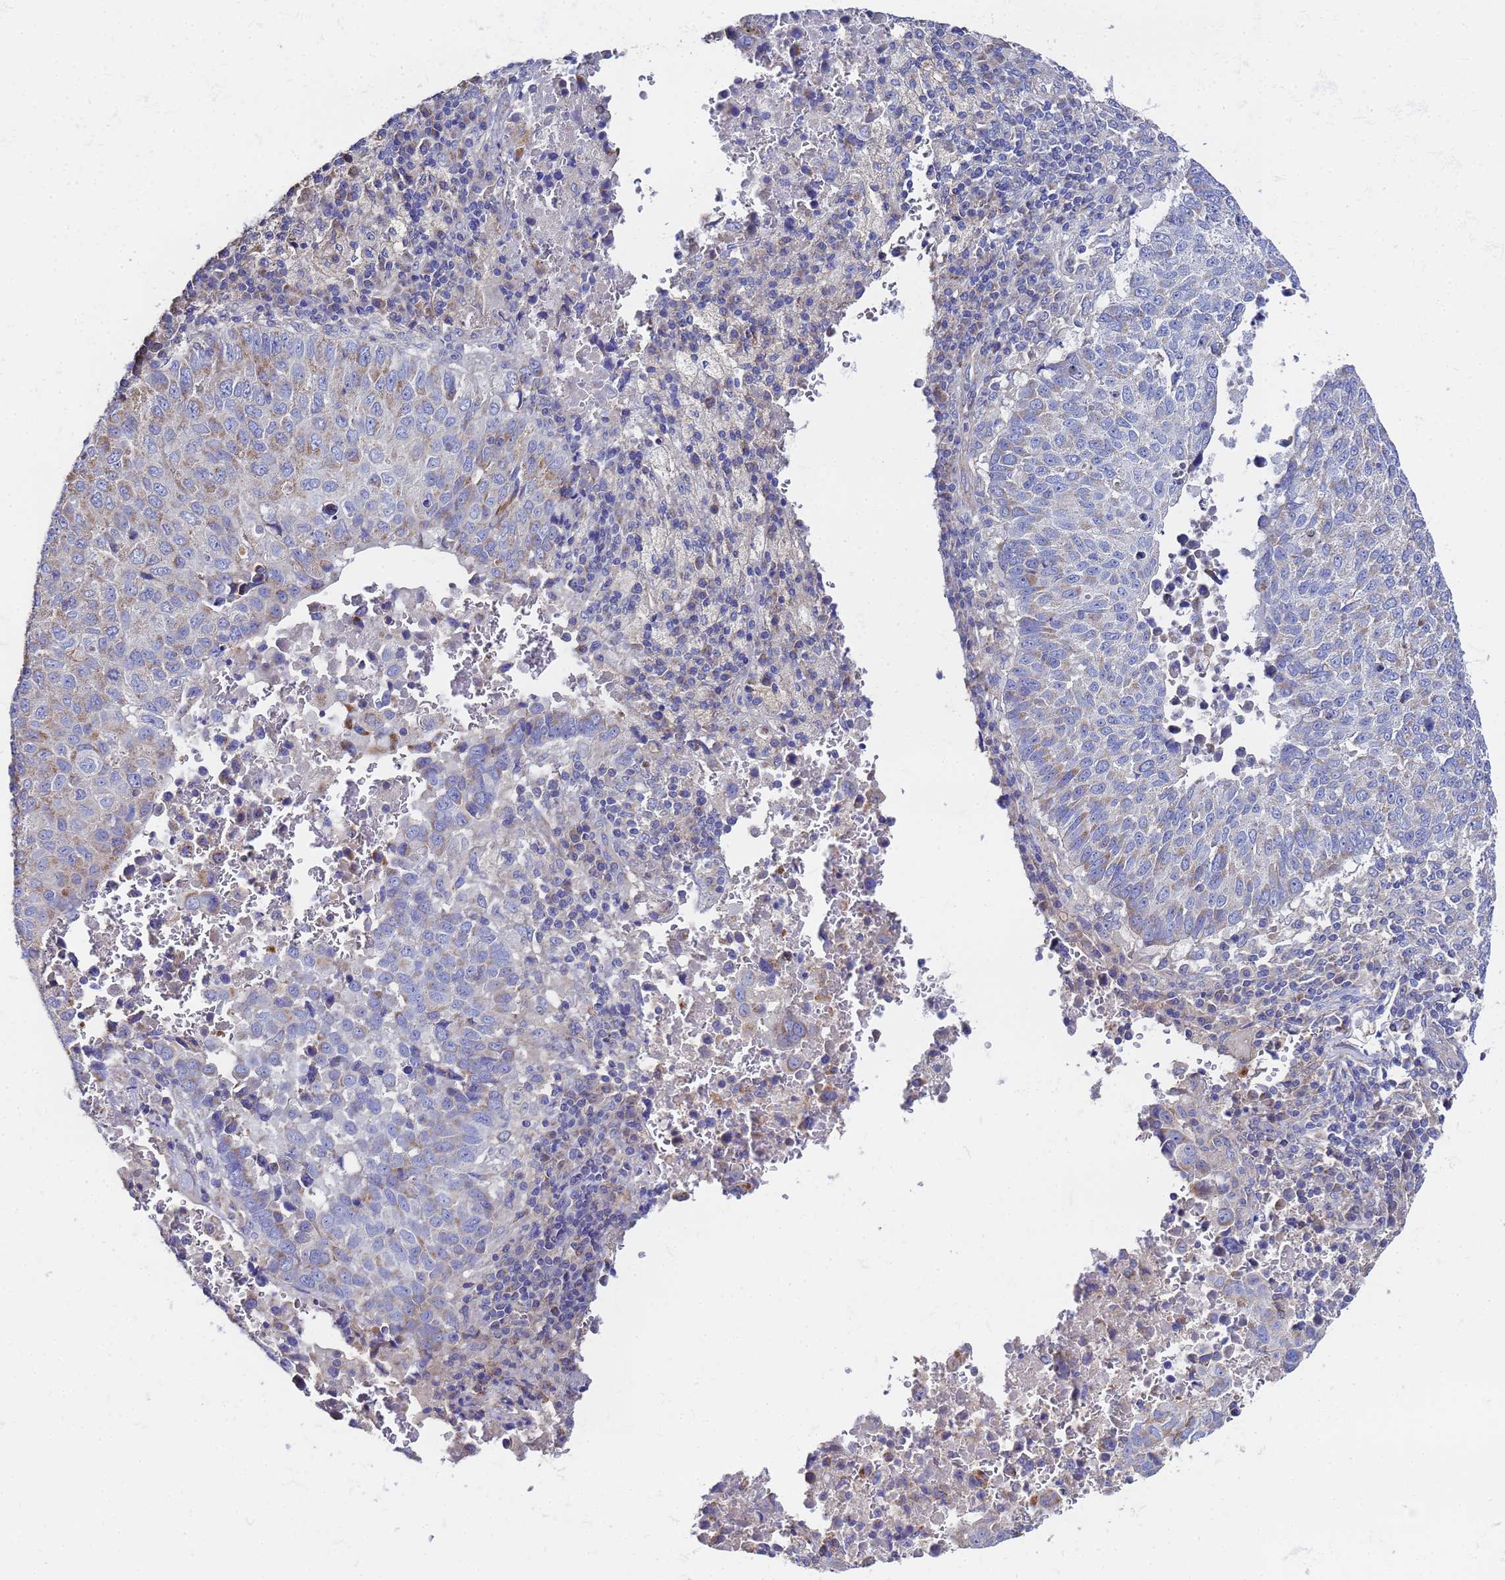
{"staining": {"intensity": "moderate", "quantity": "<25%", "location": "cytoplasmic/membranous"}, "tissue": "lung cancer", "cell_type": "Tumor cells", "image_type": "cancer", "snomed": [{"axis": "morphology", "description": "Squamous cell carcinoma, NOS"}, {"axis": "topography", "description": "Lung"}], "caption": "A high-resolution histopathology image shows immunohistochemistry (IHC) staining of lung cancer (squamous cell carcinoma), which demonstrates moderate cytoplasmic/membranous positivity in approximately <25% of tumor cells.", "gene": "FAHD2A", "patient": {"sex": "male", "age": 73}}